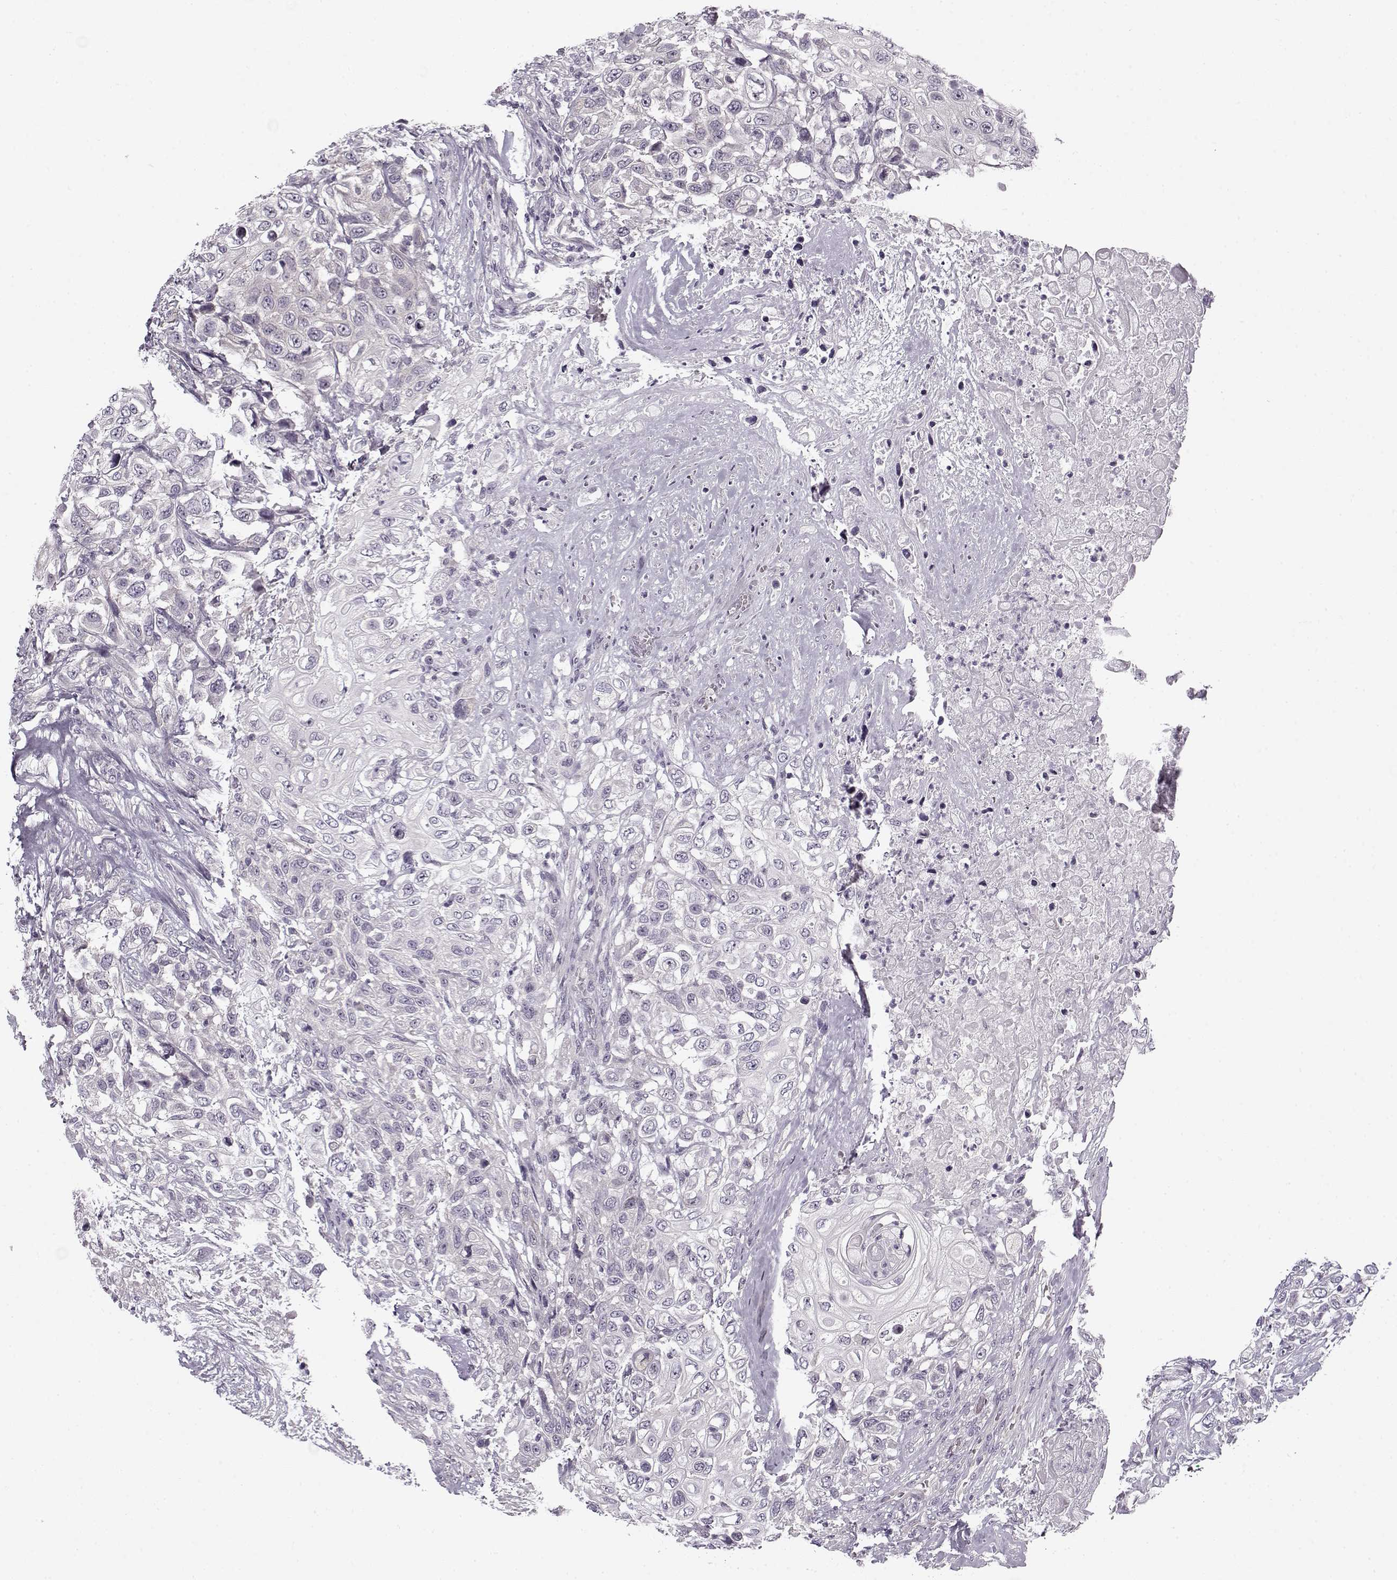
{"staining": {"intensity": "negative", "quantity": "none", "location": "none"}, "tissue": "urothelial cancer", "cell_type": "Tumor cells", "image_type": "cancer", "snomed": [{"axis": "morphology", "description": "Urothelial carcinoma, High grade"}, {"axis": "topography", "description": "Urinary bladder"}], "caption": "Urothelial cancer stained for a protein using immunohistochemistry (IHC) demonstrates no positivity tumor cells.", "gene": "PNMT", "patient": {"sex": "female", "age": 56}}